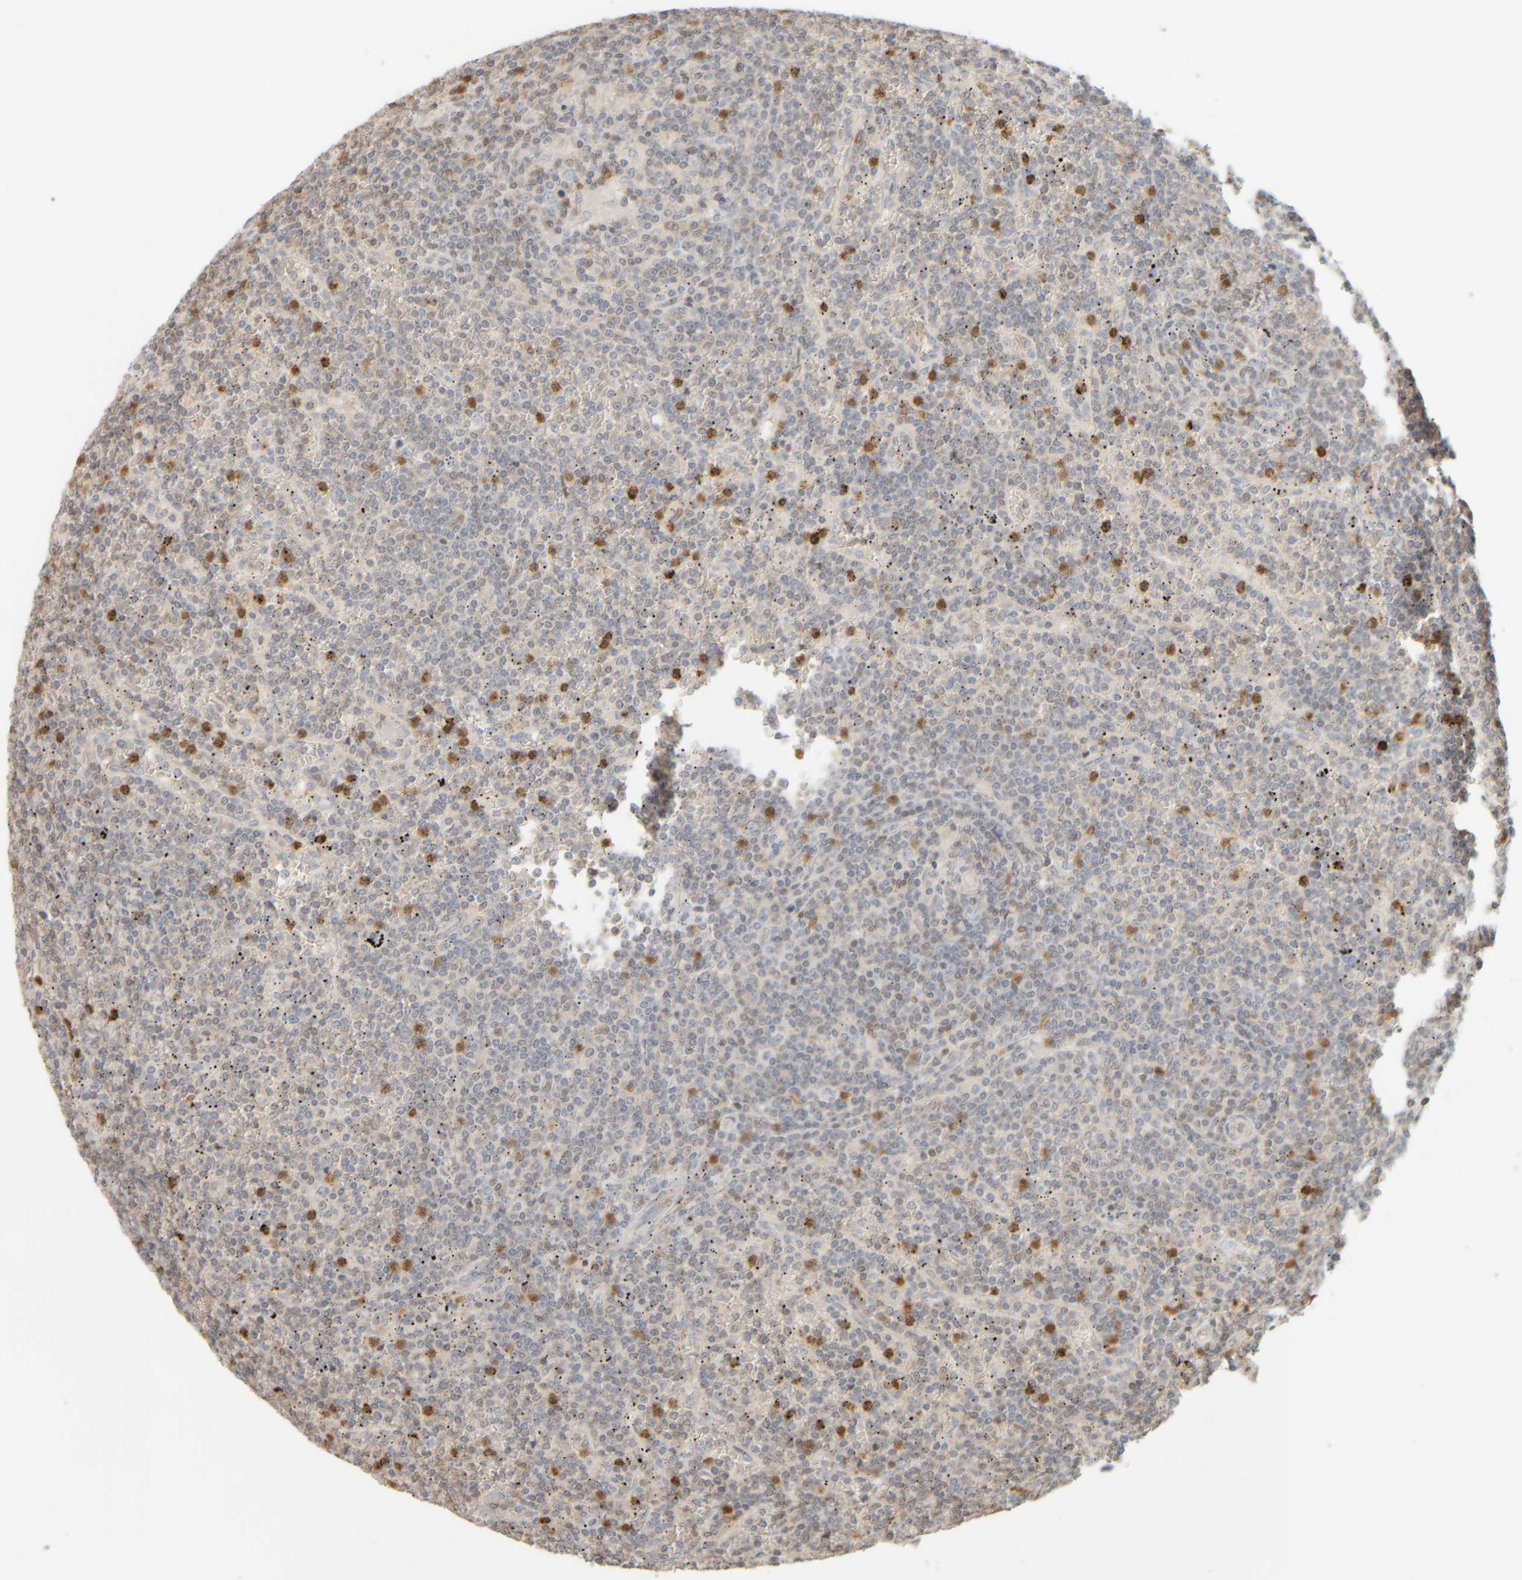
{"staining": {"intensity": "negative", "quantity": "none", "location": "none"}, "tissue": "lymphoma", "cell_type": "Tumor cells", "image_type": "cancer", "snomed": [{"axis": "morphology", "description": "Malignant lymphoma, non-Hodgkin's type, Low grade"}, {"axis": "topography", "description": "Spleen"}], "caption": "A high-resolution histopathology image shows immunohistochemistry staining of lymphoma, which exhibits no significant positivity in tumor cells.", "gene": "PTGES3L-AARSD1", "patient": {"sex": "female", "age": 19}}